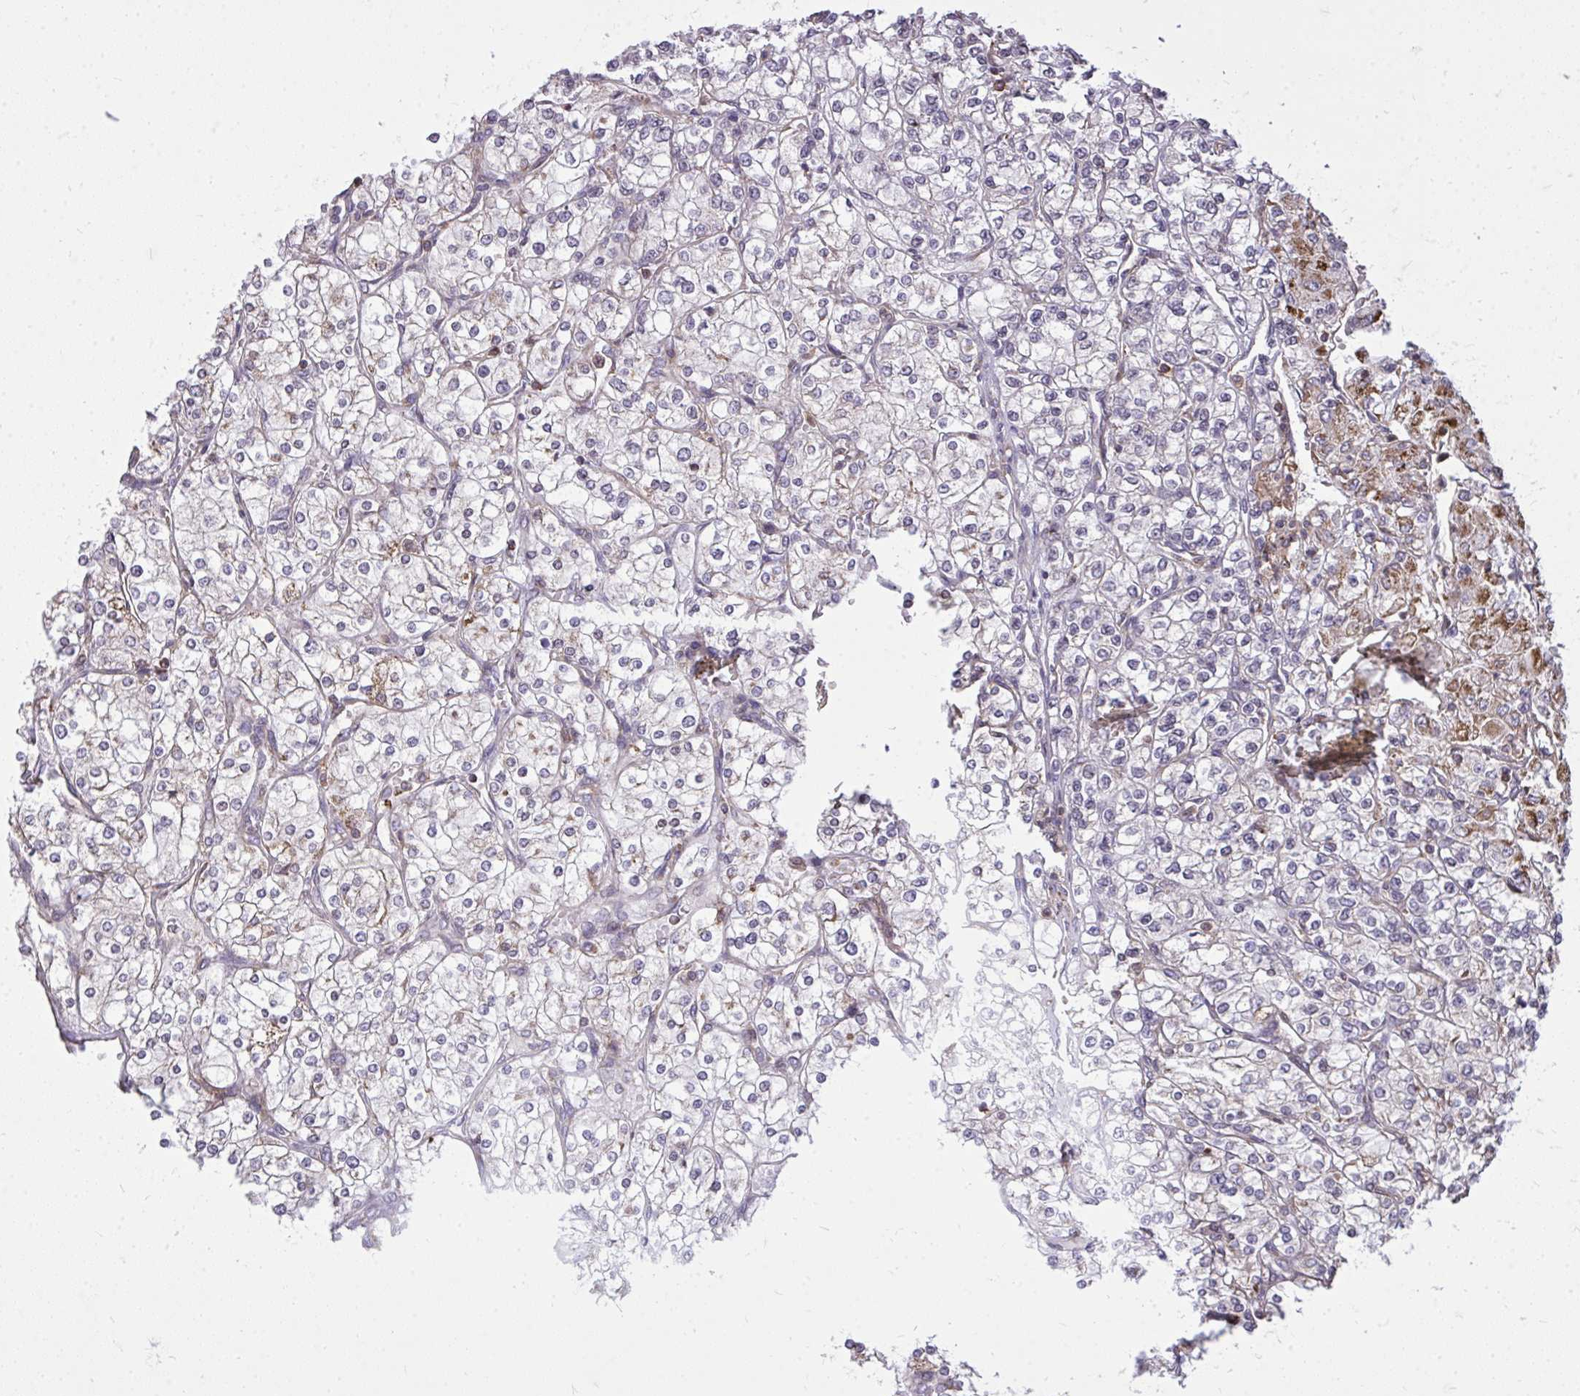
{"staining": {"intensity": "moderate", "quantity": "<25%", "location": "cytoplasmic/membranous"}, "tissue": "renal cancer", "cell_type": "Tumor cells", "image_type": "cancer", "snomed": [{"axis": "morphology", "description": "Adenocarcinoma, NOS"}, {"axis": "topography", "description": "Kidney"}], "caption": "Tumor cells demonstrate moderate cytoplasmic/membranous staining in about <25% of cells in renal cancer (adenocarcinoma).", "gene": "SLC7A5", "patient": {"sex": "male", "age": 80}}